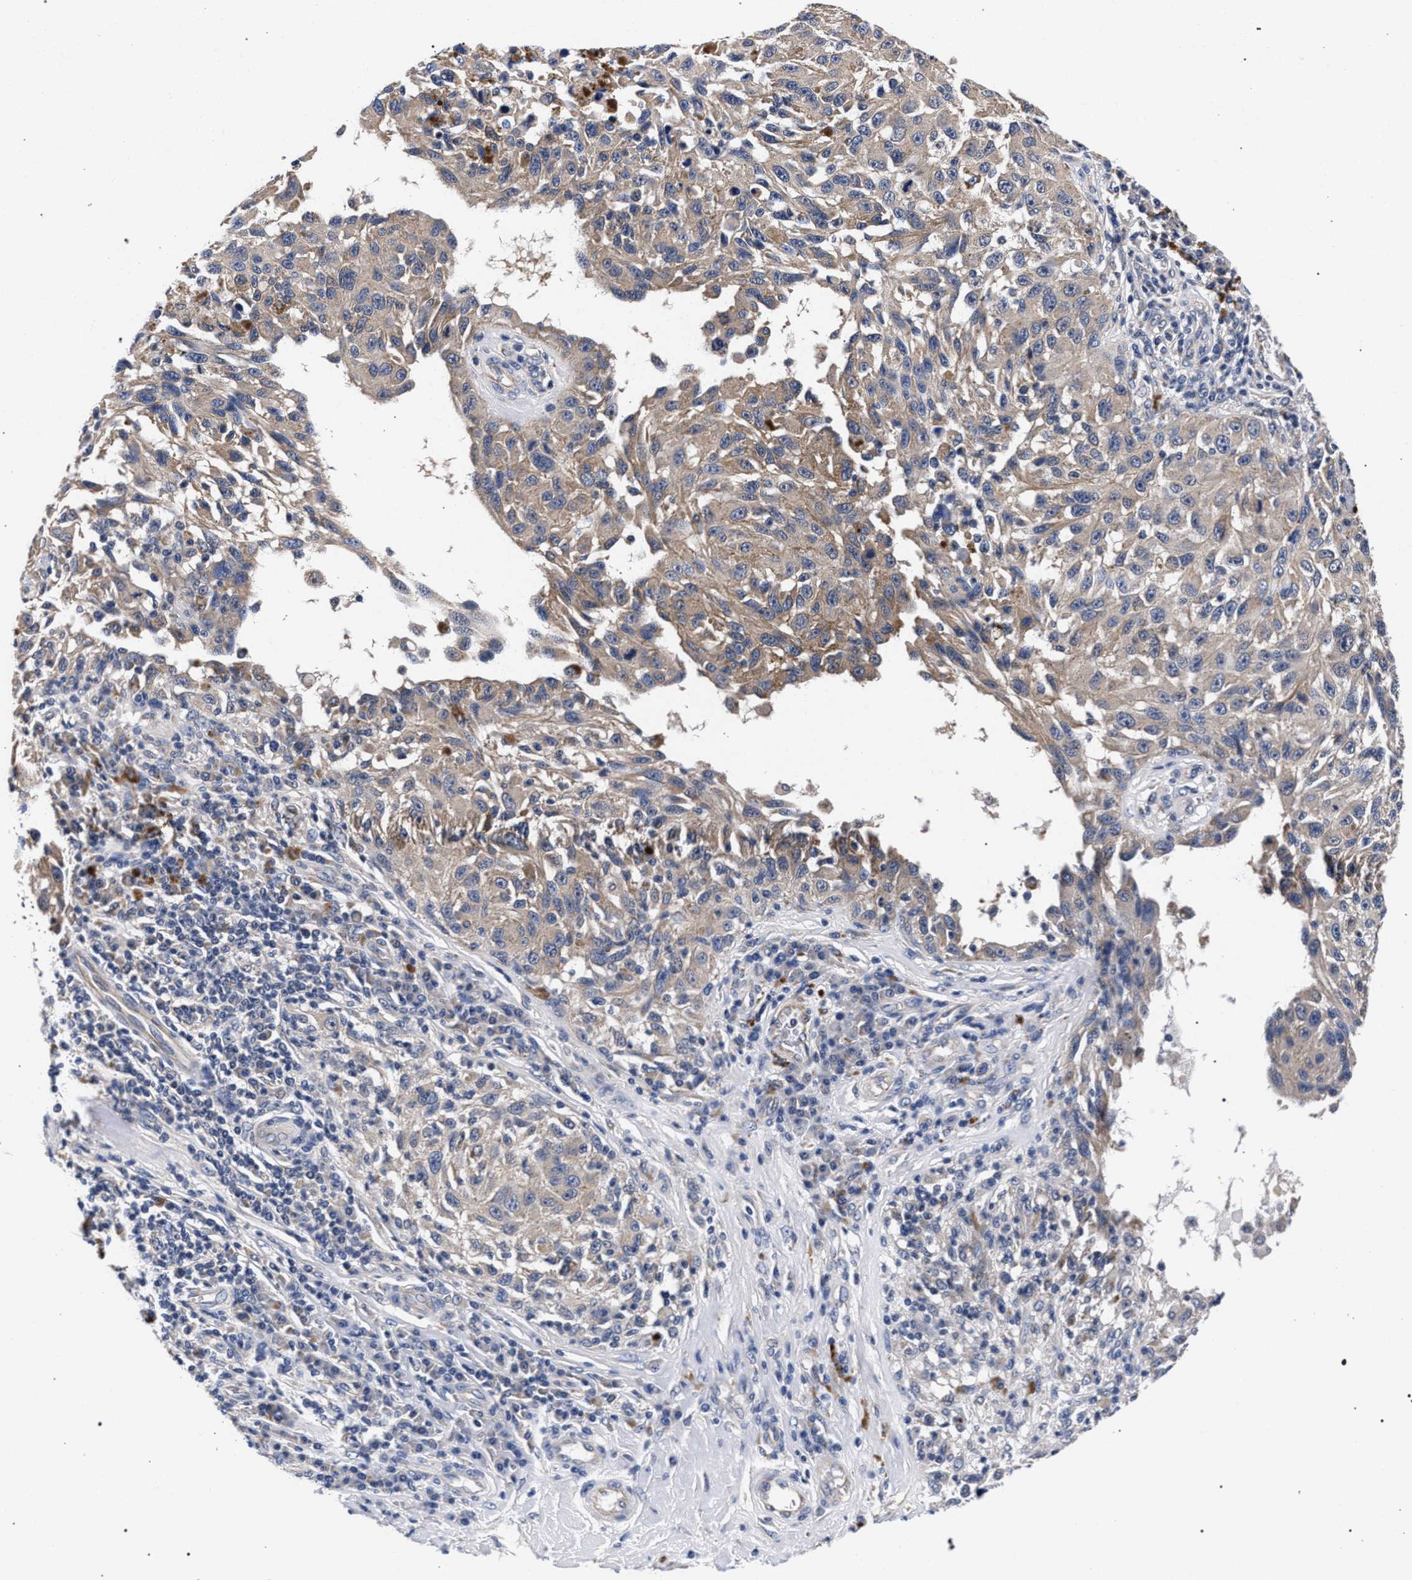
{"staining": {"intensity": "weak", "quantity": "<25%", "location": "cytoplasmic/membranous"}, "tissue": "melanoma", "cell_type": "Tumor cells", "image_type": "cancer", "snomed": [{"axis": "morphology", "description": "Malignant melanoma, NOS"}, {"axis": "topography", "description": "Skin"}], "caption": "DAB immunohistochemical staining of human melanoma reveals no significant staining in tumor cells. Nuclei are stained in blue.", "gene": "RBM33", "patient": {"sex": "female", "age": 73}}